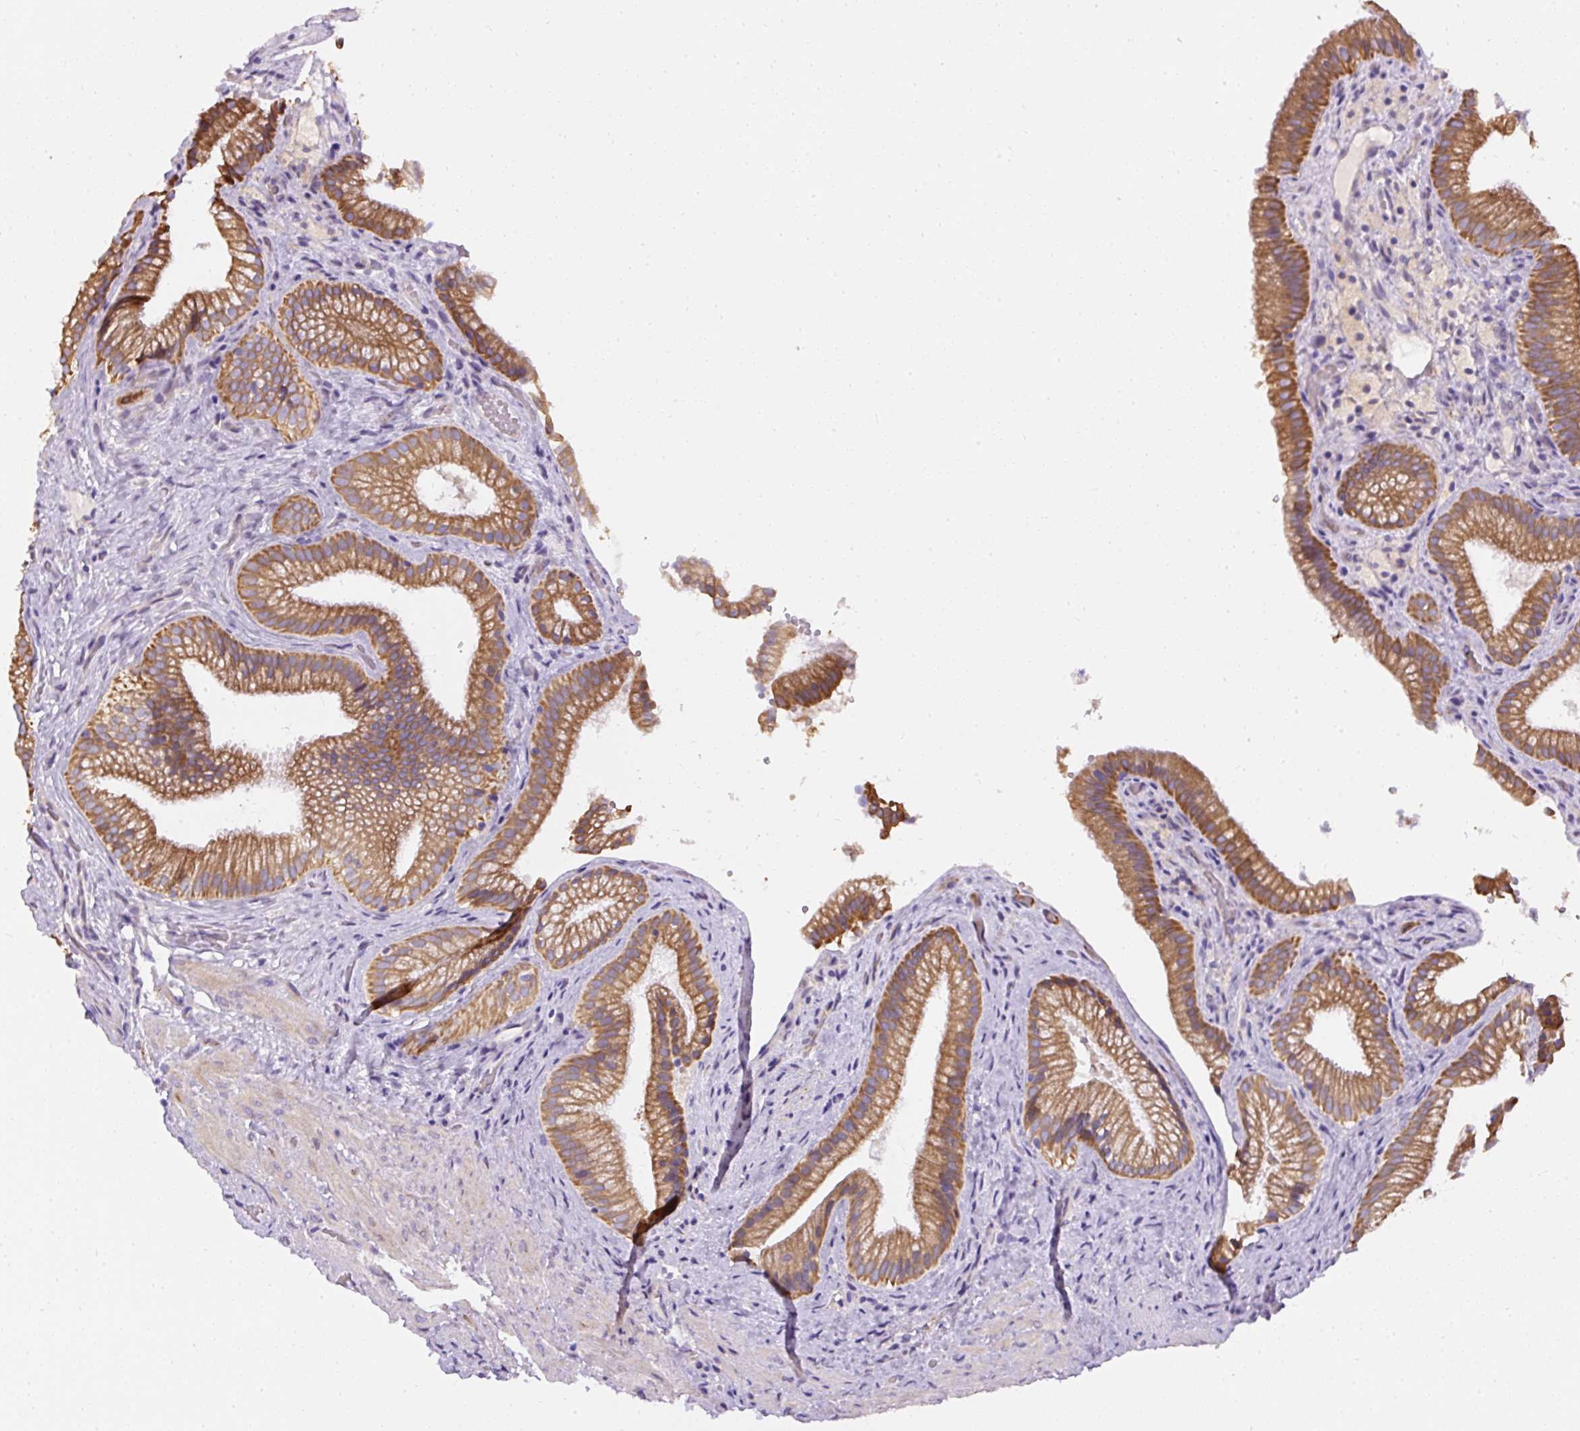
{"staining": {"intensity": "moderate", "quantity": ">75%", "location": "cytoplasmic/membranous"}, "tissue": "gallbladder", "cell_type": "Glandular cells", "image_type": "normal", "snomed": [{"axis": "morphology", "description": "Normal tissue, NOS"}, {"axis": "morphology", "description": "Inflammation, NOS"}, {"axis": "topography", "description": "Gallbladder"}], "caption": "The image exhibits a brown stain indicating the presence of a protein in the cytoplasmic/membranous of glandular cells in gallbladder.", "gene": "FAM149A", "patient": {"sex": "male", "age": 51}}